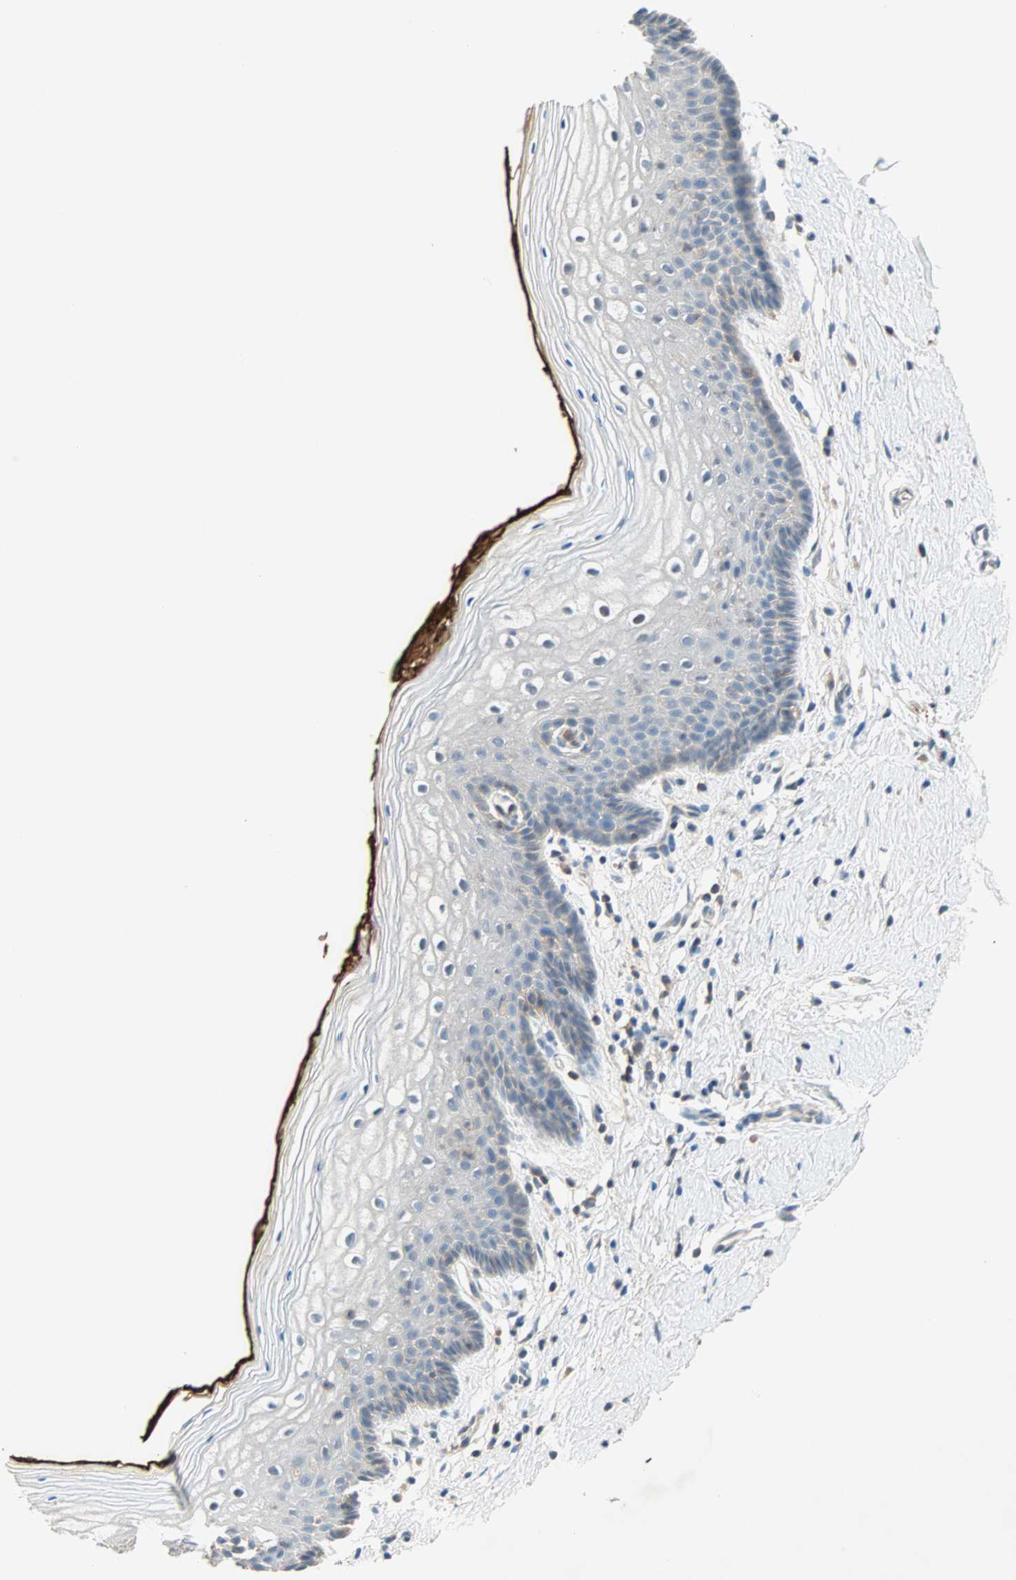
{"staining": {"intensity": "weak", "quantity": "25%-75%", "location": "cytoplasmic/membranous"}, "tissue": "vagina", "cell_type": "Squamous epithelial cells", "image_type": "normal", "snomed": [{"axis": "morphology", "description": "Normal tissue, NOS"}, {"axis": "topography", "description": "Vagina"}], "caption": "About 25%-75% of squamous epithelial cells in unremarkable human vagina demonstrate weak cytoplasmic/membranous protein expression as visualized by brown immunohistochemical staining.", "gene": "TEC", "patient": {"sex": "female", "age": 46}}